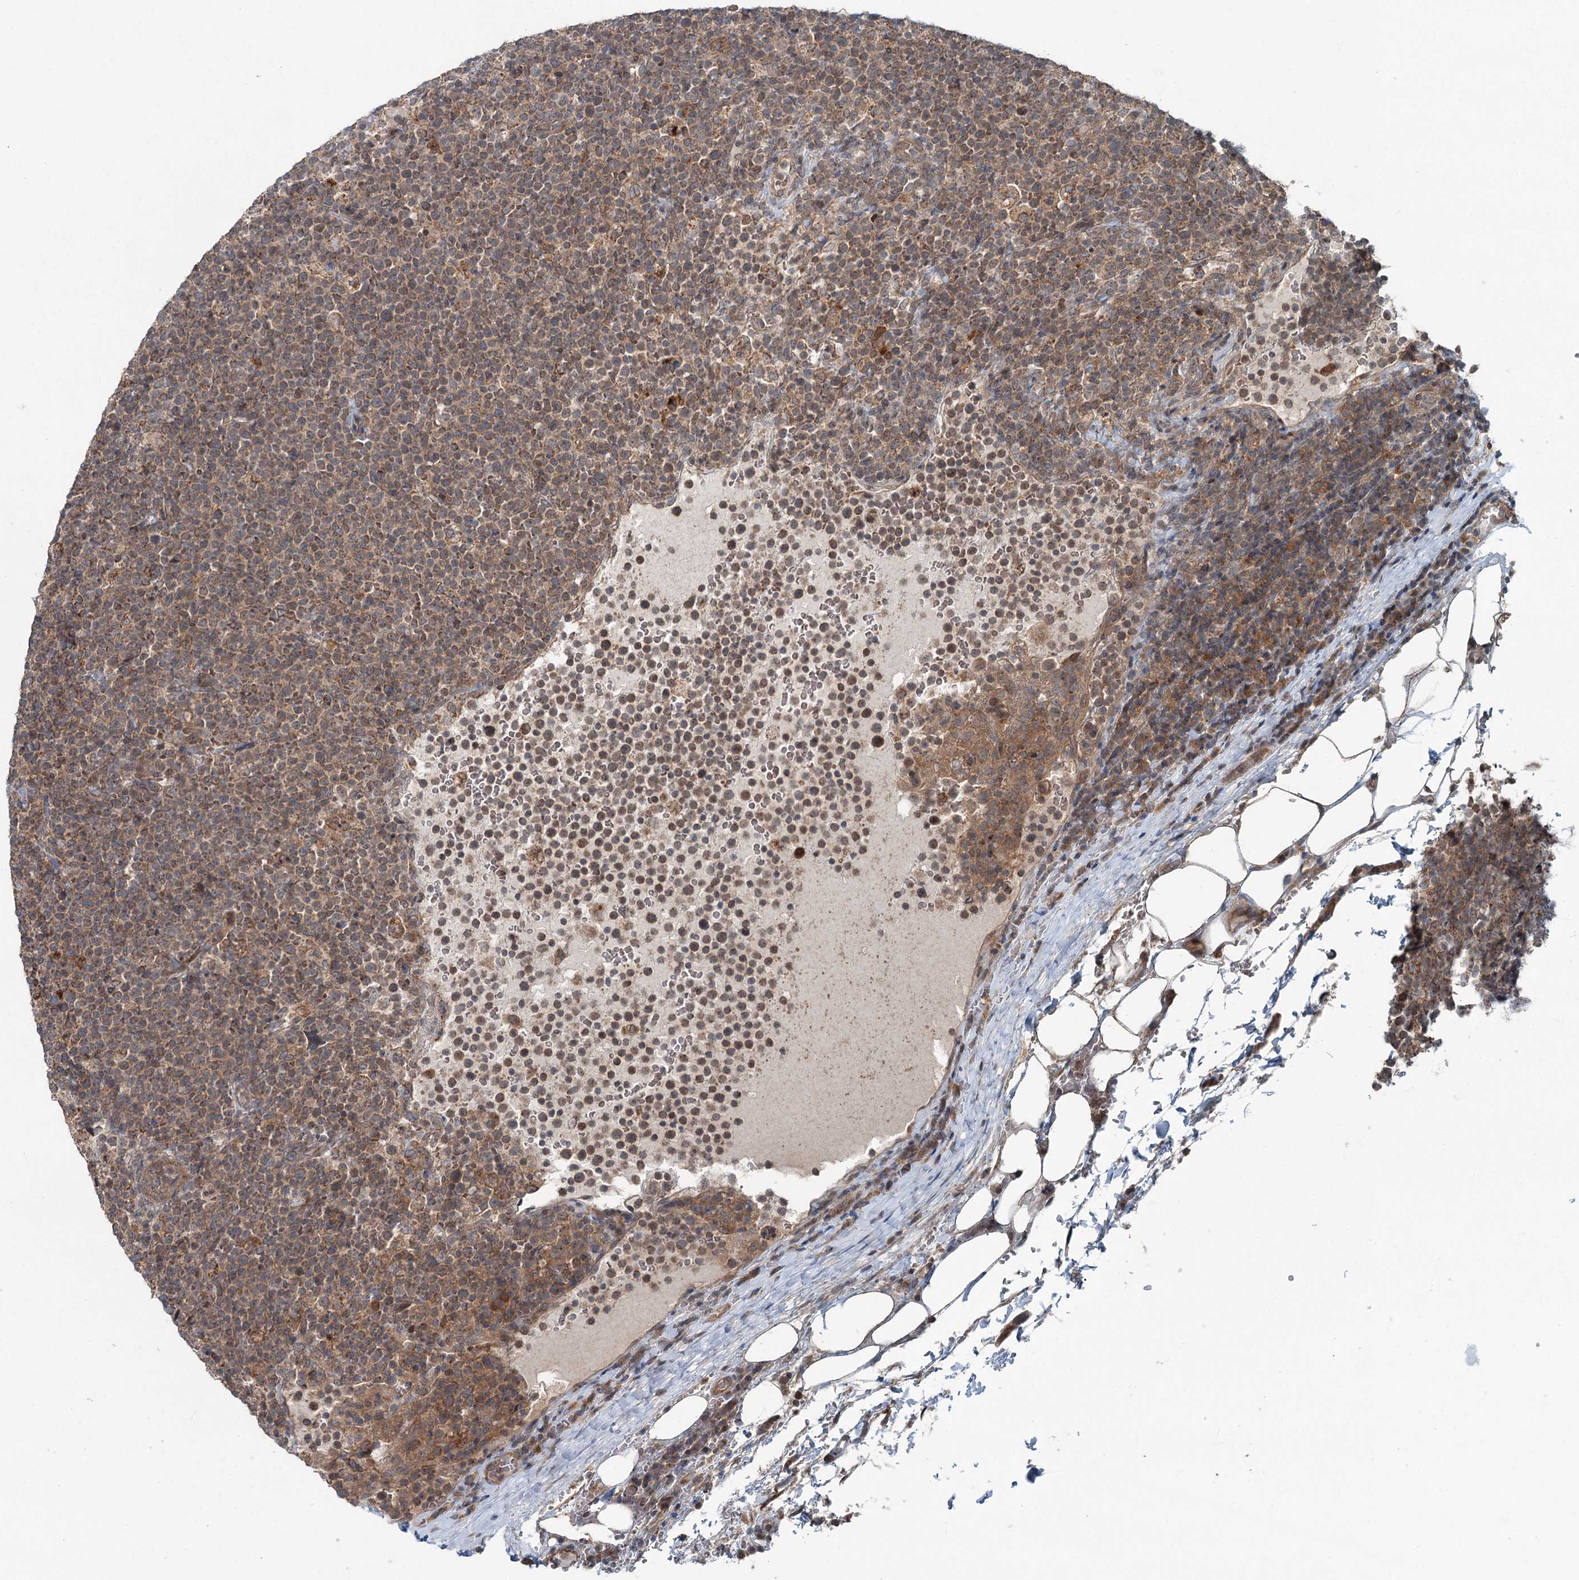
{"staining": {"intensity": "weak", "quantity": ">75%", "location": "cytoplasmic/membranous"}, "tissue": "lymphoma", "cell_type": "Tumor cells", "image_type": "cancer", "snomed": [{"axis": "morphology", "description": "Malignant lymphoma, non-Hodgkin's type, High grade"}, {"axis": "topography", "description": "Lymph node"}], "caption": "Lymphoma stained with immunohistochemistry shows weak cytoplasmic/membranous staining in about >75% of tumor cells. The protein of interest is stained brown, and the nuclei are stained in blue (DAB (3,3'-diaminobenzidine) IHC with brightfield microscopy, high magnification).", "gene": "SKIC3", "patient": {"sex": "male", "age": 61}}